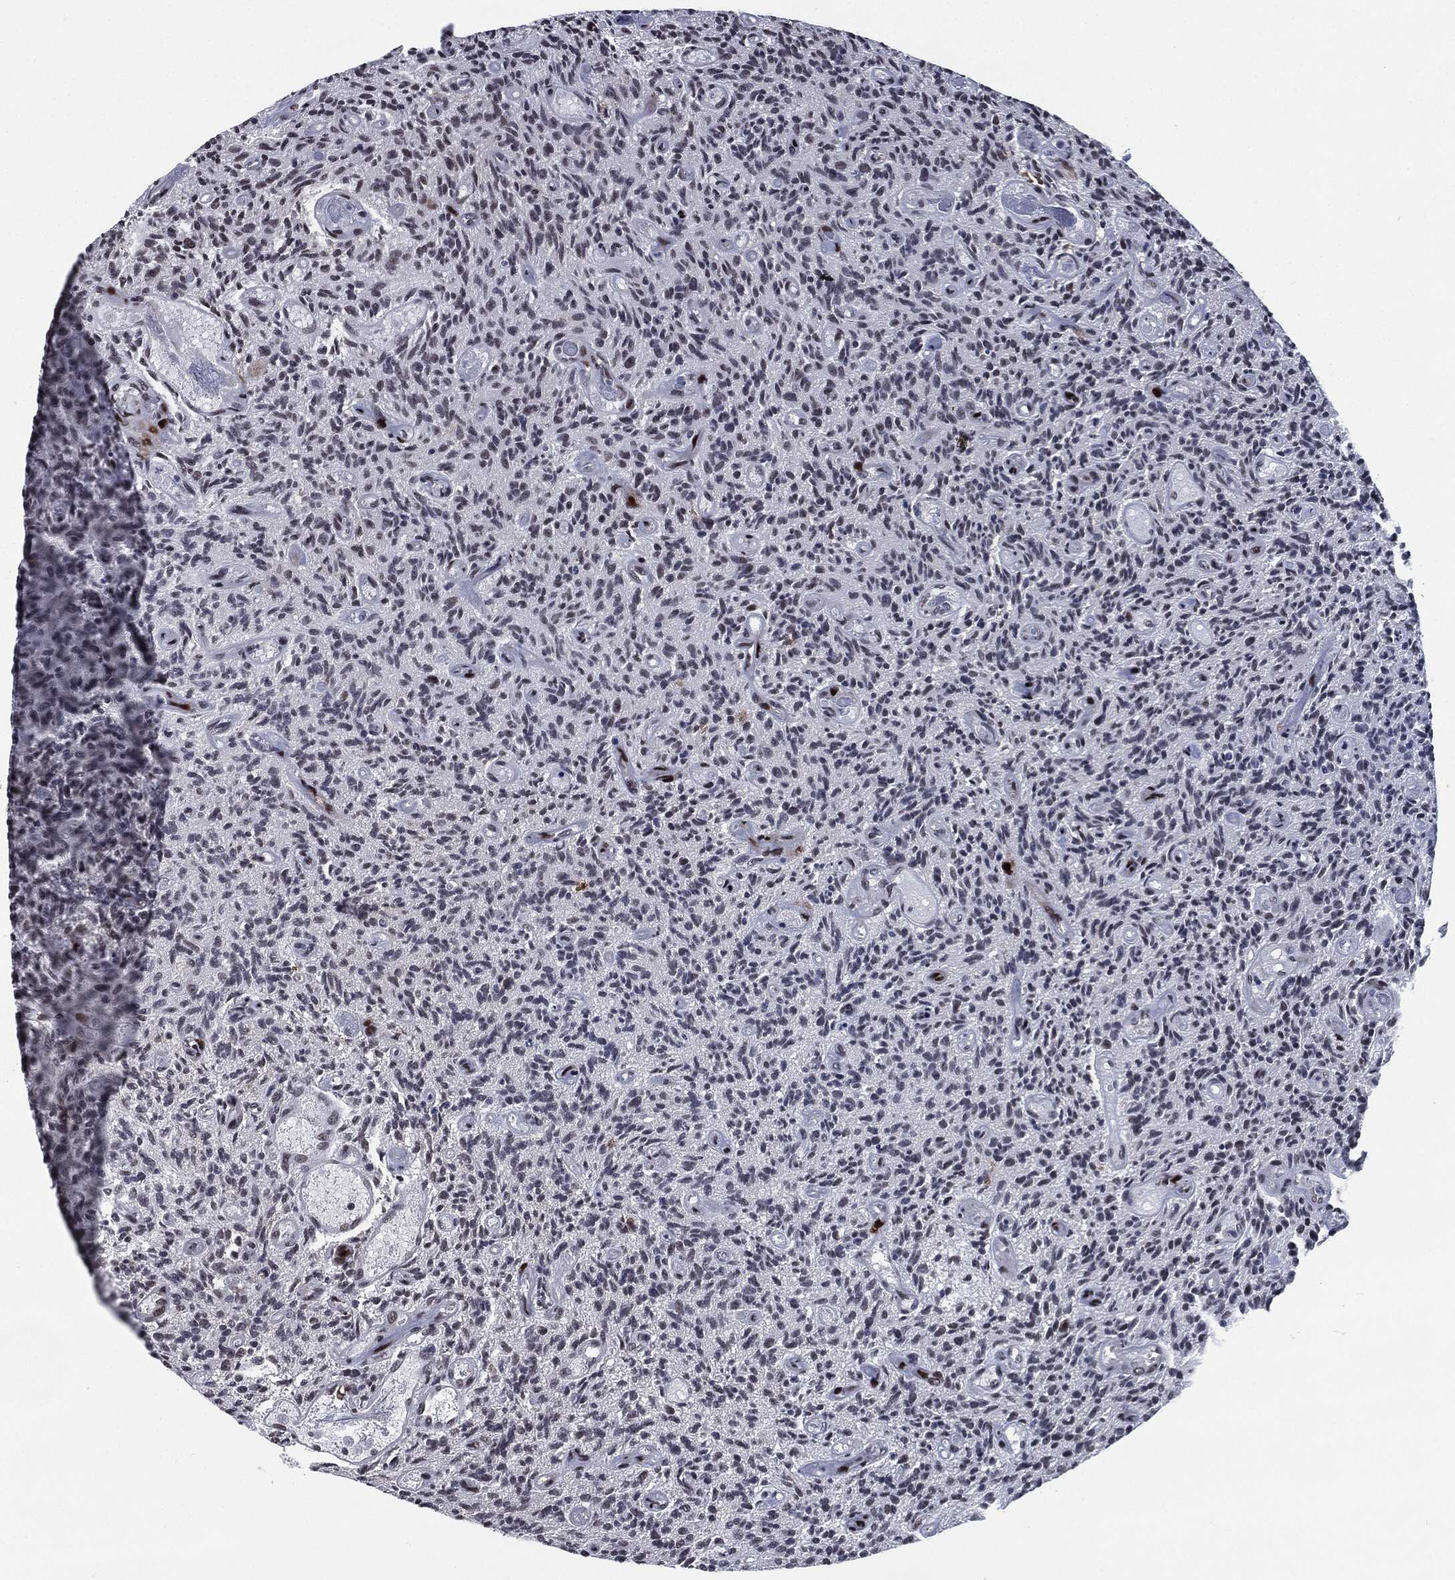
{"staining": {"intensity": "strong", "quantity": "<25%", "location": "nuclear"}, "tissue": "glioma", "cell_type": "Tumor cells", "image_type": "cancer", "snomed": [{"axis": "morphology", "description": "Glioma, malignant, High grade"}, {"axis": "topography", "description": "Brain"}], "caption": "Glioma was stained to show a protein in brown. There is medium levels of strong nuclear positivity in about <25% of tumor cells.", "gene": "AKT2", "patient": {"sex": "male", "age": 64}}